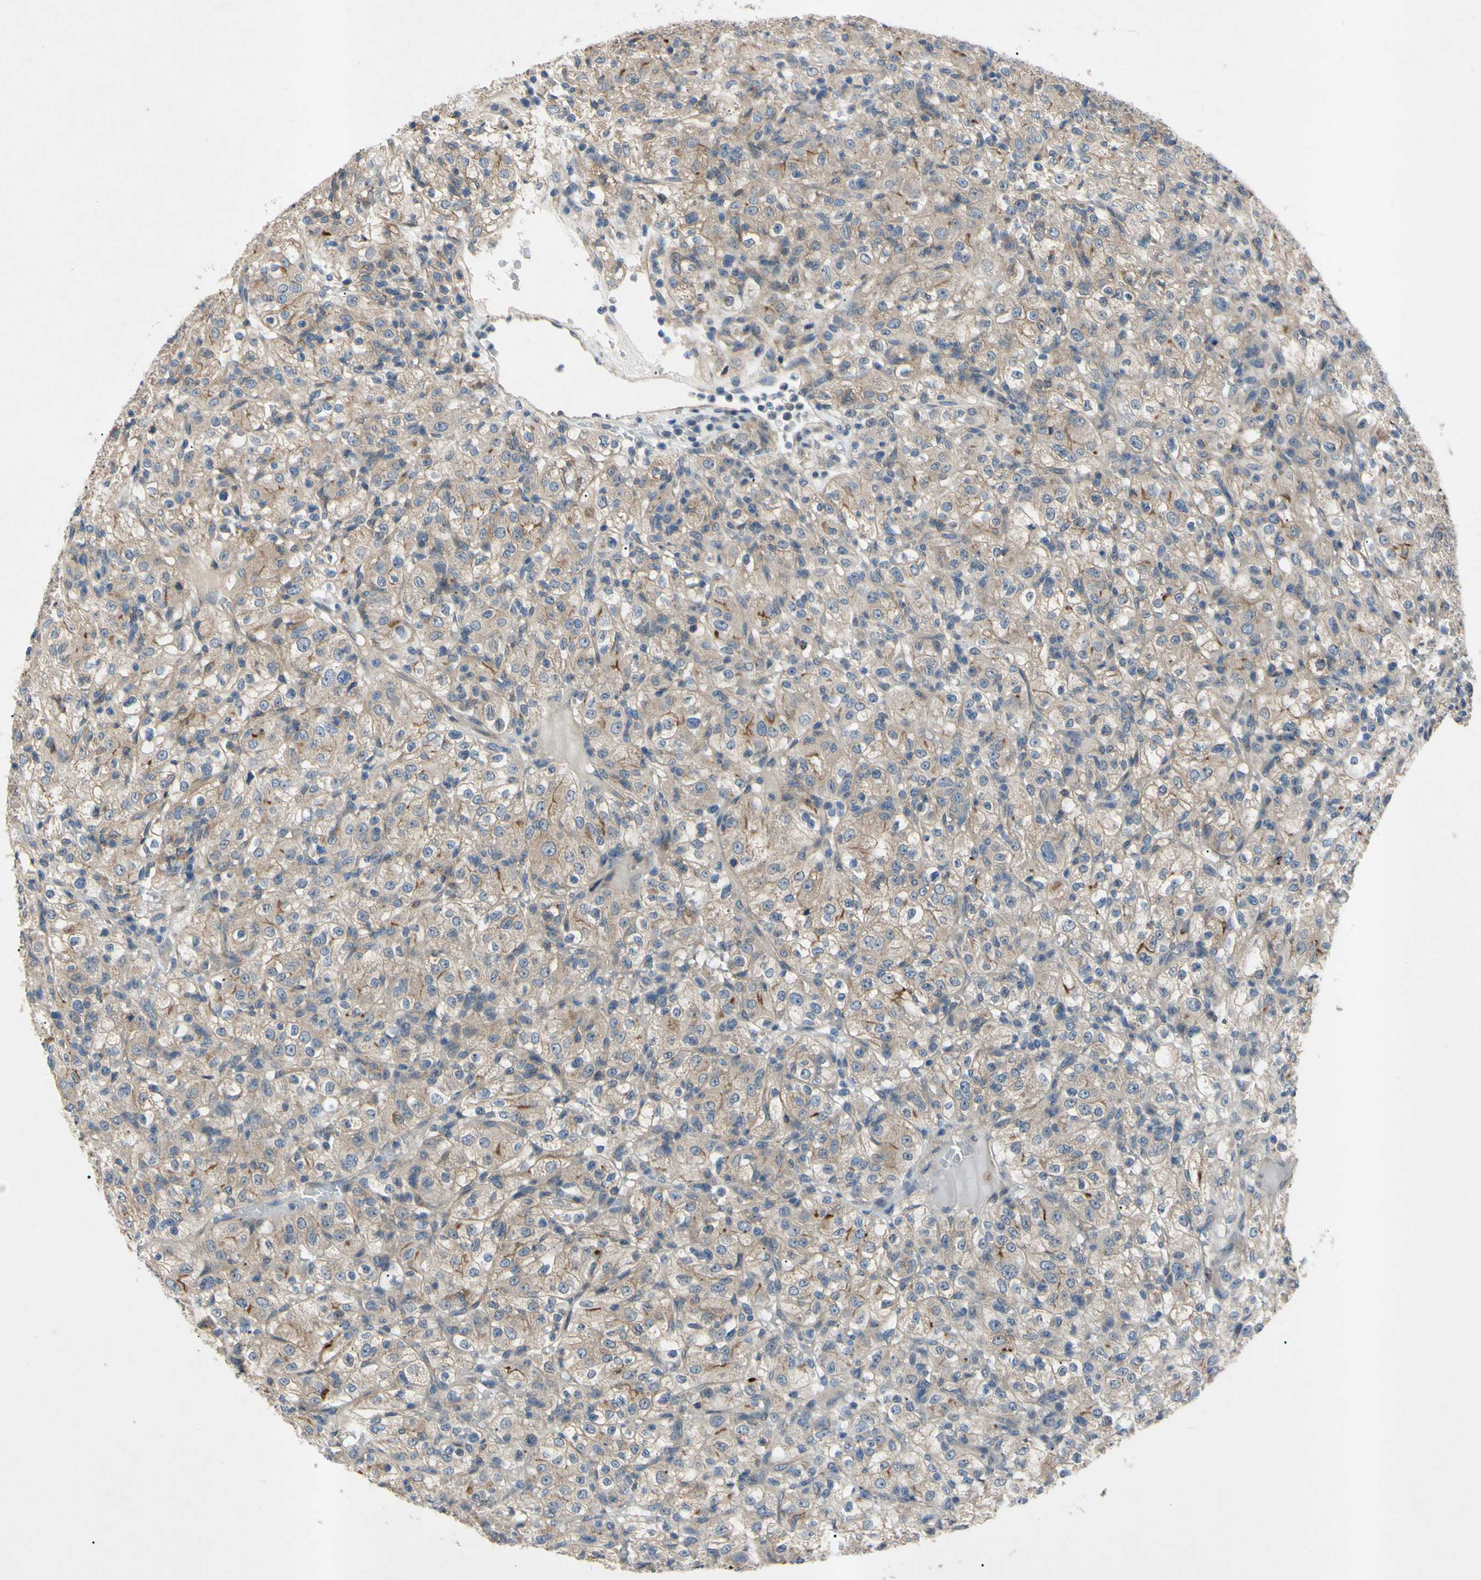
{"staining": {"intensity": "moderate", "quantity": ">75%", "location": "cytoplasmic/membranous"}, "tissue": "renal cancer", "cell_type": "Tumor cells", "image_type": "cancer", "snomed": [{"axis": "morphology", "description": "Normal tissue, NOS"}, {"axis": "morphology", "description": "Adenocarcinoma, NOS"}, {"axis": "topography", "description": "Kidney"}], "caption": "Immunohistochemical staining of renal cancer displays medium levels of moderate cytoplasmic/membranous protein positivity in approximately >75% of tumor cells.", "gene": "HILPDA", "patient": {"sex": "female", "age": 72}}